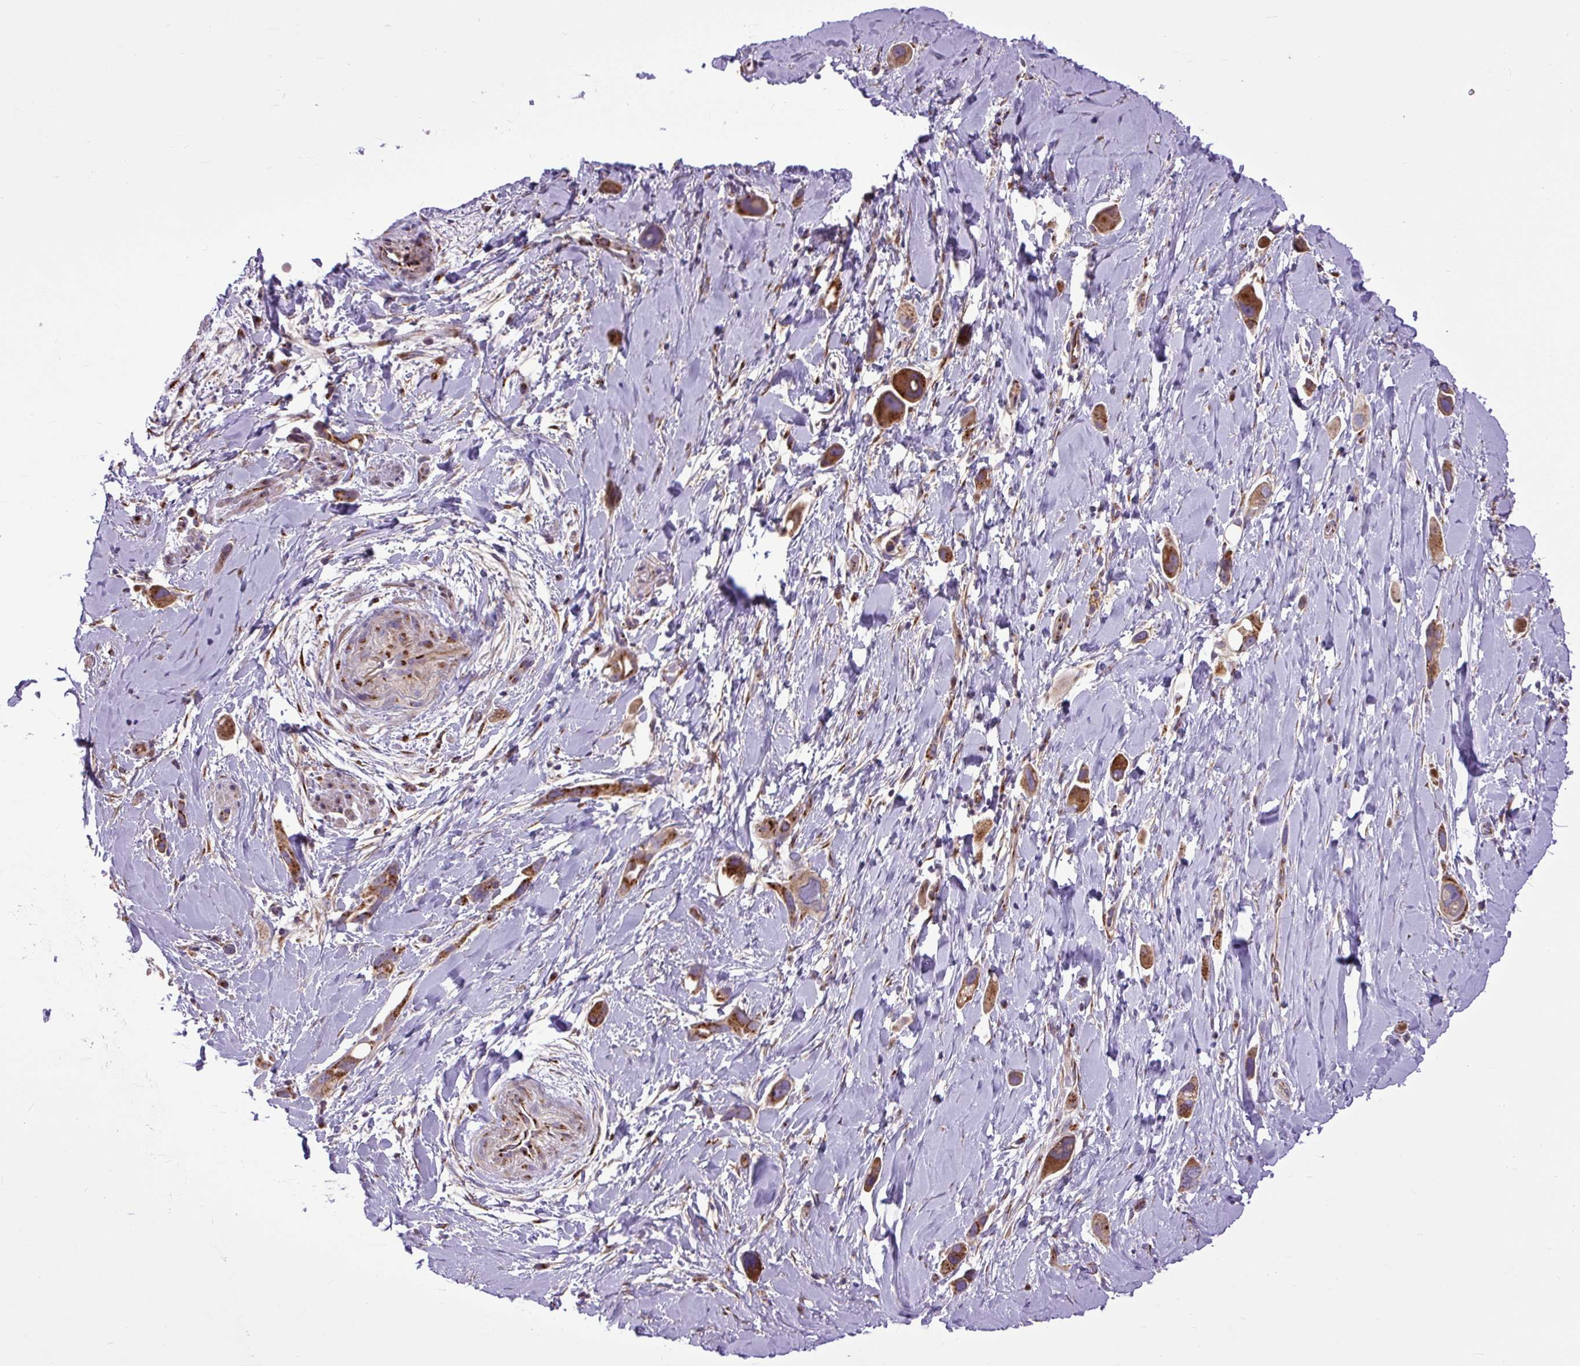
{"staining": {"intensity": "strong", "quantity": ">75%", "location": "cytoplasmic/membranous"}, "tissue": "lung cancer", "cell_type": "Tumor cells", "image_type": "cancer", "snomed": [{"axis": "morphology", "description": "Adenocarcinoma, NOS"}, {"axis": "topography", "description": "Lung"}], "caption": "Strong cytoplasmic/membranous expression for a protein is present in approximately >75% of tumor cells of lung cancer (adenocarcinoma) using IHC.", "gene": "MSMP", "patient": {"sex": "male", "age": 76}}